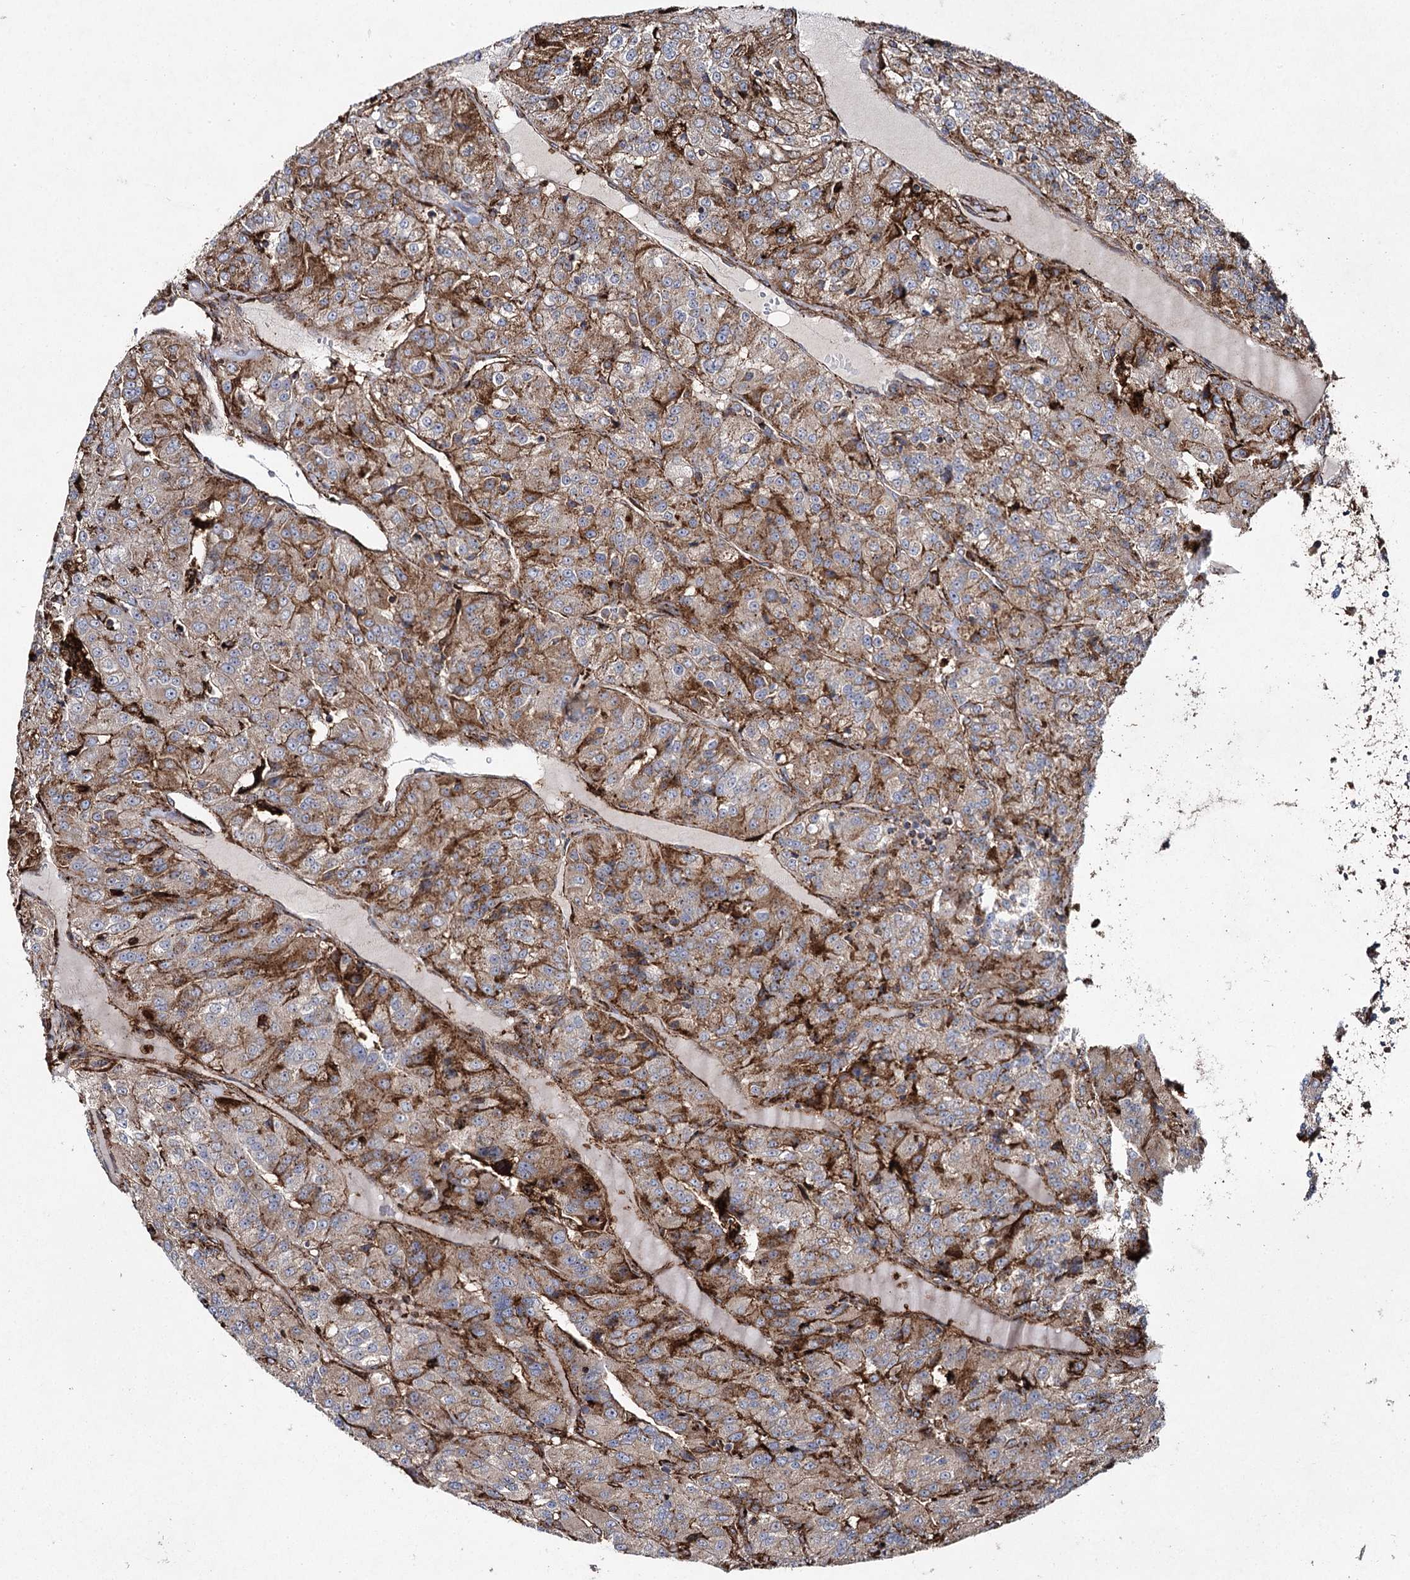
{"staining": {"intensity": "moderate", "quantity": ">75%", "location": "cytoplasmic/membranous"}, "tissue": "renal cancer", "cell_type": "Tumor cells", "image_type": "cancer", "snomed": [{"axis": "morphology", "description": "Adenocarcinoma, NOS"}, {"axis": "topography", "description": "Kidney"}], "caption": "The micrograph displays immunohistochemical staining of adenocarcinoma (renal). There is moderate cytoplasmic/membranous staining is present in approximately >75% of tumor cells. (Stains: DAB in brown, nuclei in blue, Microscopy: brightfield microscopy at high magnification).", "gene": "DCUN1D4", "patient": {"sex": "female", "age": 63}}